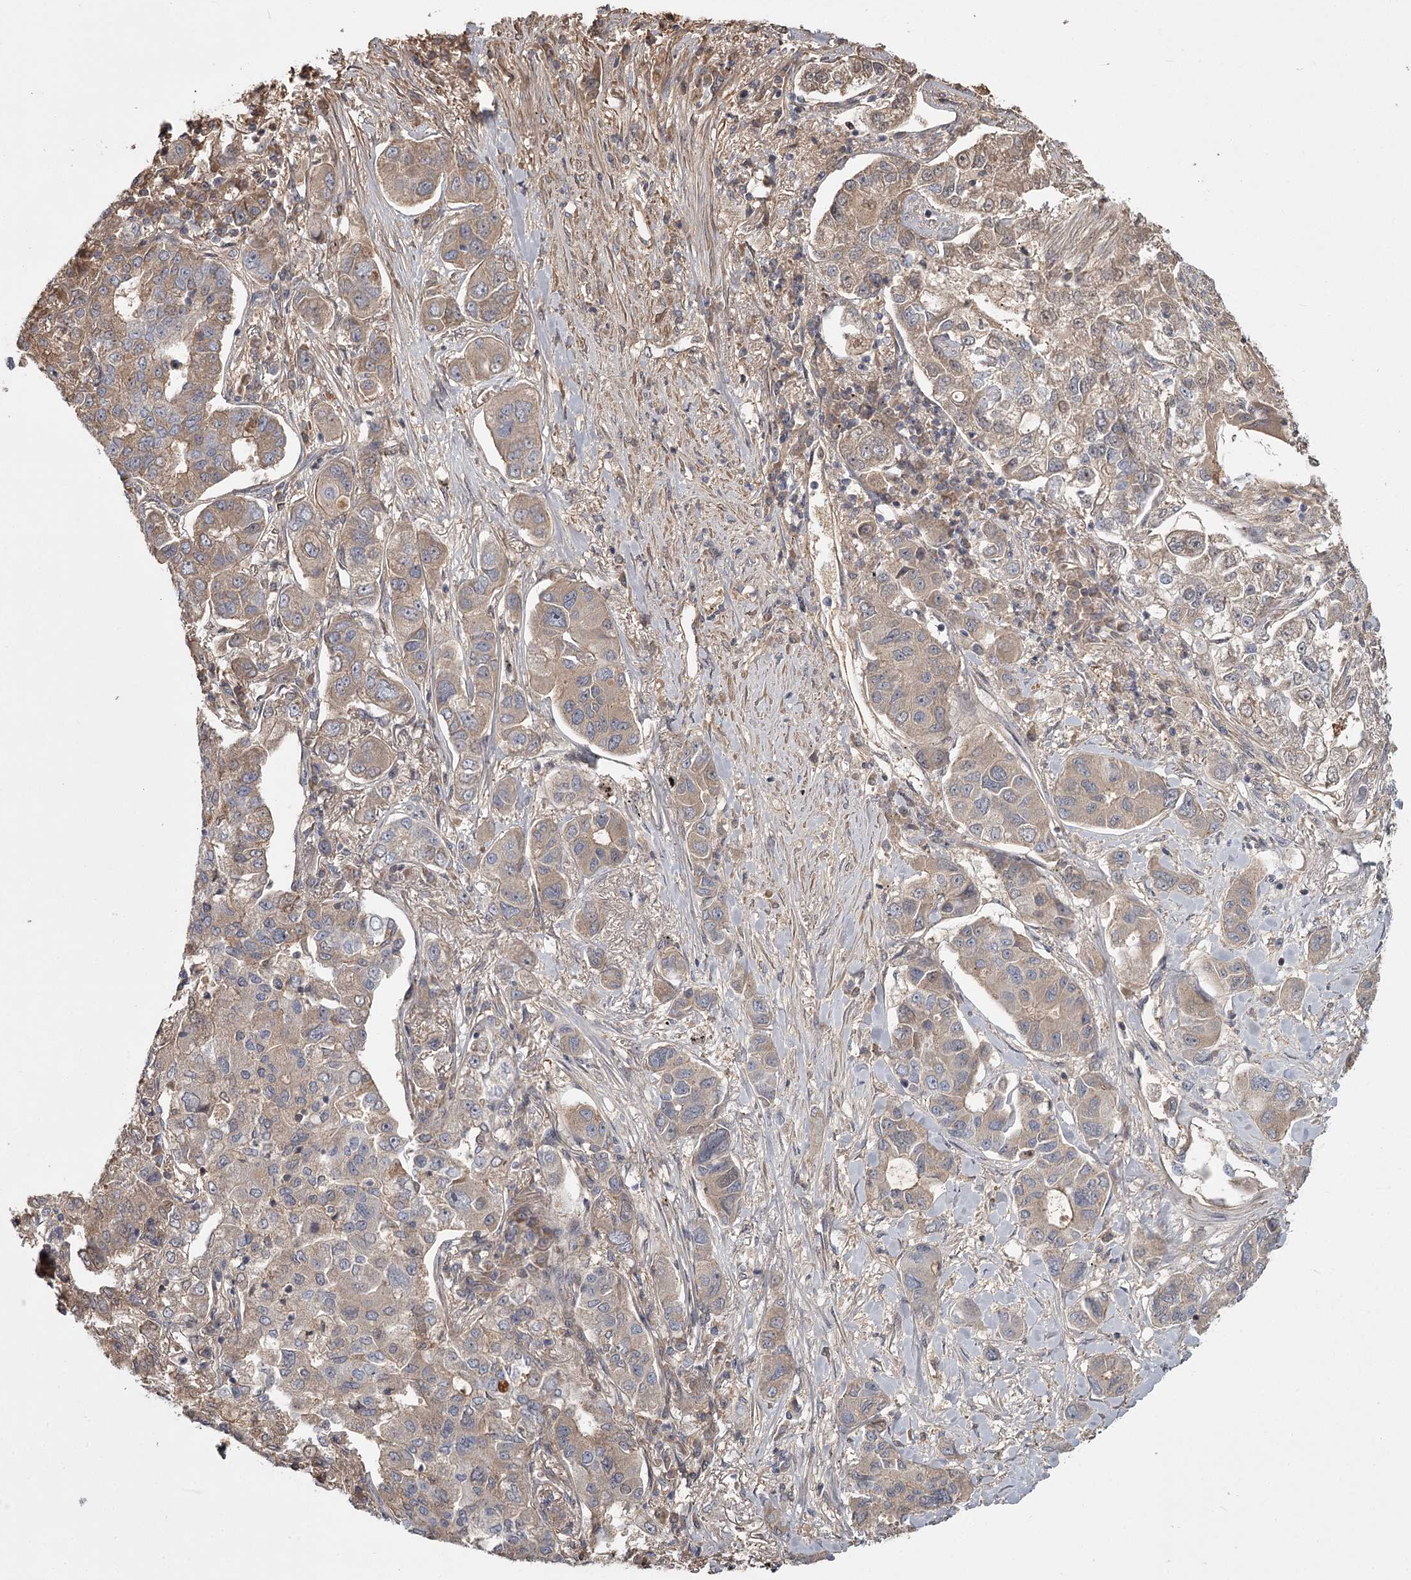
{"staining": {"intensity": "moderate", "quantity": ">75%", "location": "cytoplasmic/membranous"}, "tissue": "lung cancer", "cell_type": "Tumor cells", "image_type": "cancer", "snomed": [{"axis": "morphology", "description": "Adenocarcinoma, NOS"}, {"axis": "topography", "description": "Lung"}], "caption": "The histopathology image exhibits staining of lung adenocarcinoma, revealing moderate cytoplasmic/membranous protein expression (brown color) within tumor cells. The staining was performed using DAB, with brown indicating positive protein expression. Nuclei are stained blue with hematoxylin.", "gene": "DHRS9", "patient": {"sex": "male", "age": 49}}